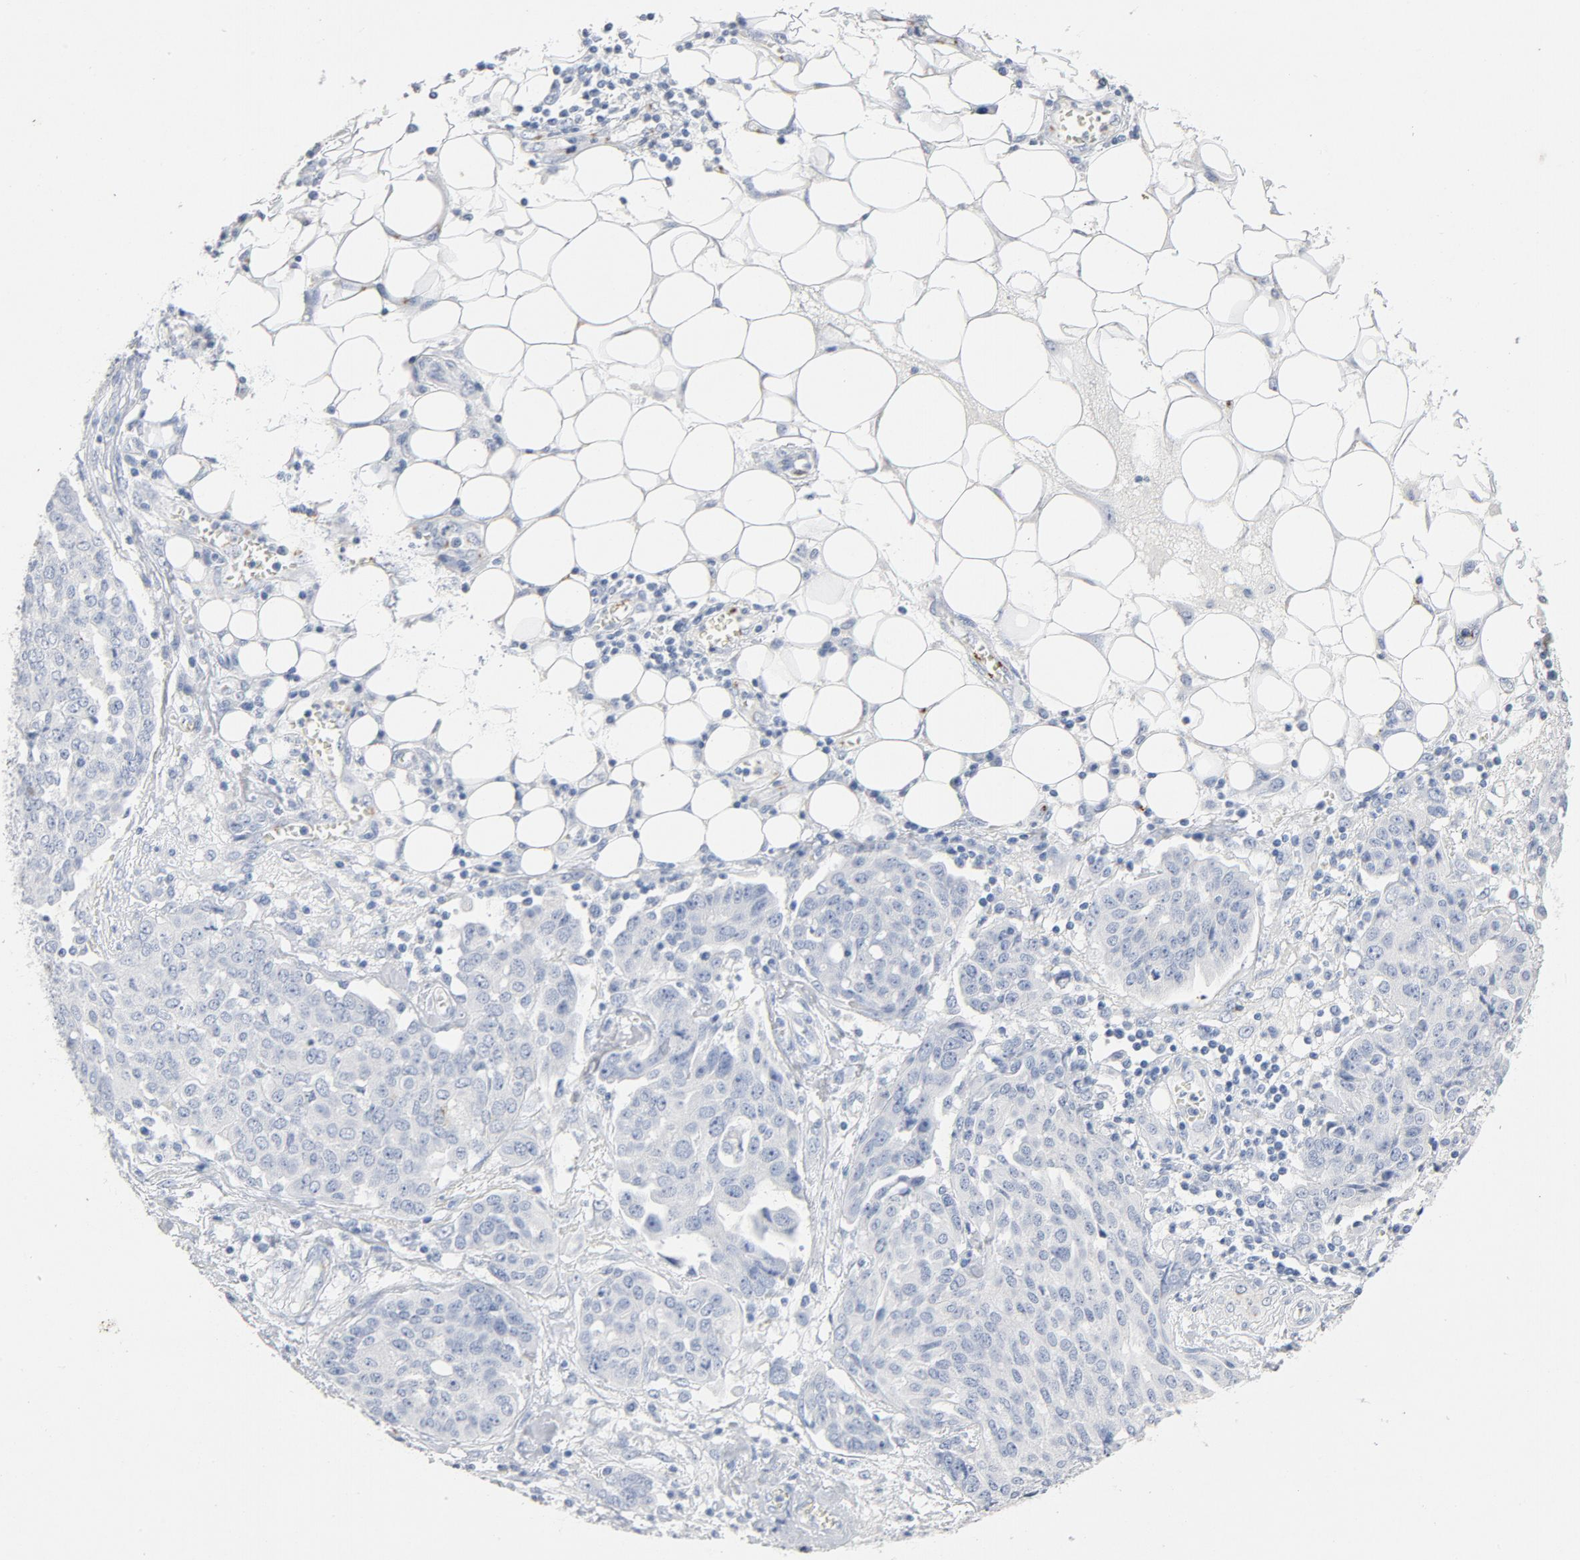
{"staining": {"intensity": "negative", "quantity": "none", "location": "none"}, "tissue": "ovarian cancer", "cell_type": "Tumor cells", "image_type": "cancer", "snomed": [{"axis": "morphology", "description": "Cystadenocarcinoma, serous, NOS"}, {"axis": "topography", "description": "Soft tissue"}, {"axis": "topography", "description": "Ovary"}], "caption": "Micrograph shows no significant protein staining in tumor cells of ovarian cancer. (DAB (3,3'-diaminobenzidine) immunohistochemistry with hematoxylin counter stain).", "gene": "PTPRB", "patient": {"sex": "female", "age": 57}}